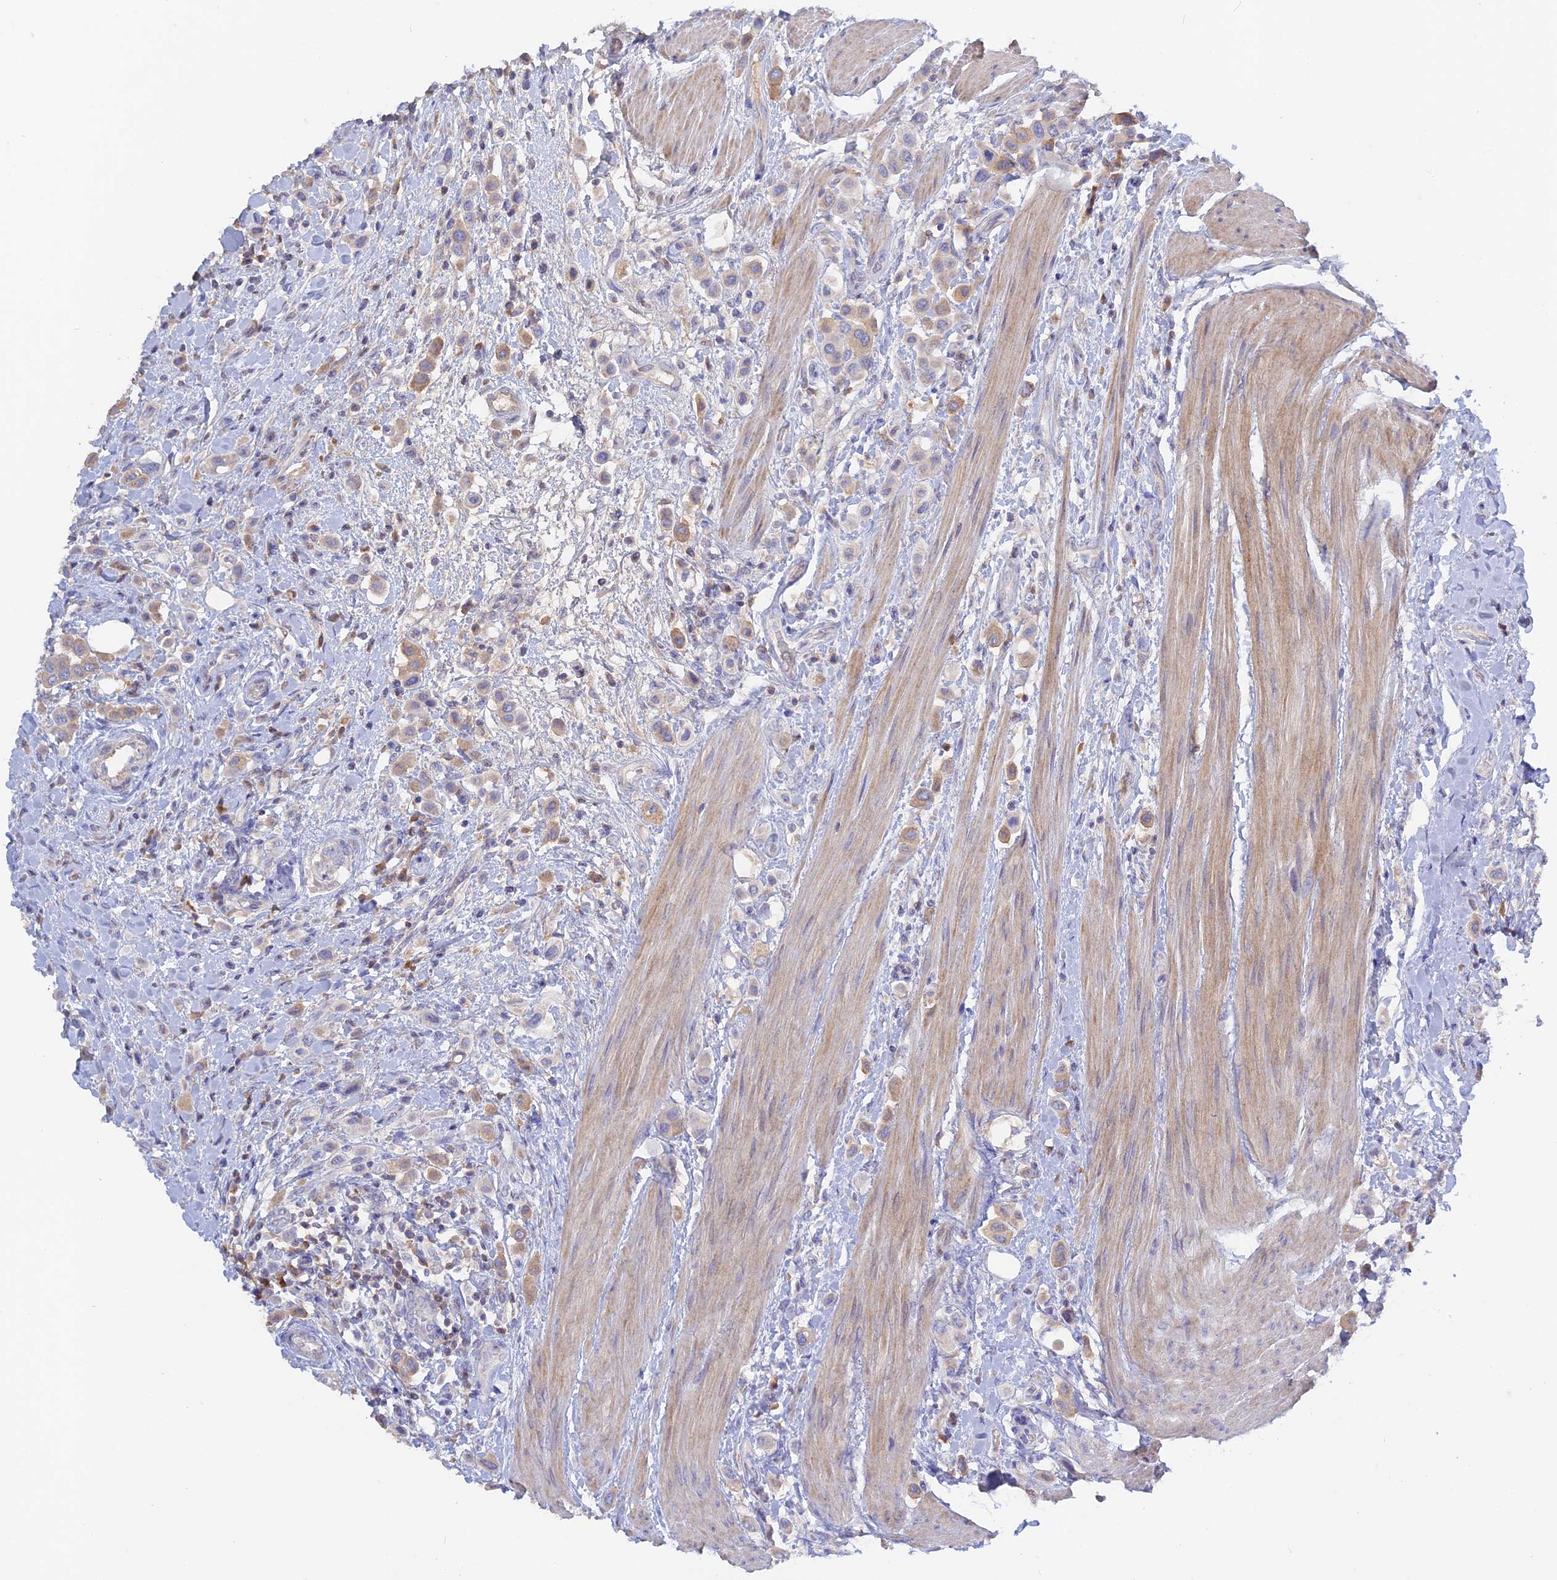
{"staining": {"intensity": "moderate", "quantity": "<25%", "location": "cytoplasmic/membranous"}, "tissue": "urothelial cancer", "cell_type": "Tumor cells", "image_type": "cancer", "snomed": [{"axis": "morphology", "description": "Urothelial carcinoma, High grade"}, {"axis": "topography", "description": "Urinary bladder"}], "caption": "High-grade urothelial carcinoma stained with a brown dye reveals moderate cytoplasmic/membranous positive staining in approximately <25% of tumor cells.", "gene": "ADGRA1", "patient": {"sex": "male", "age": 50}}